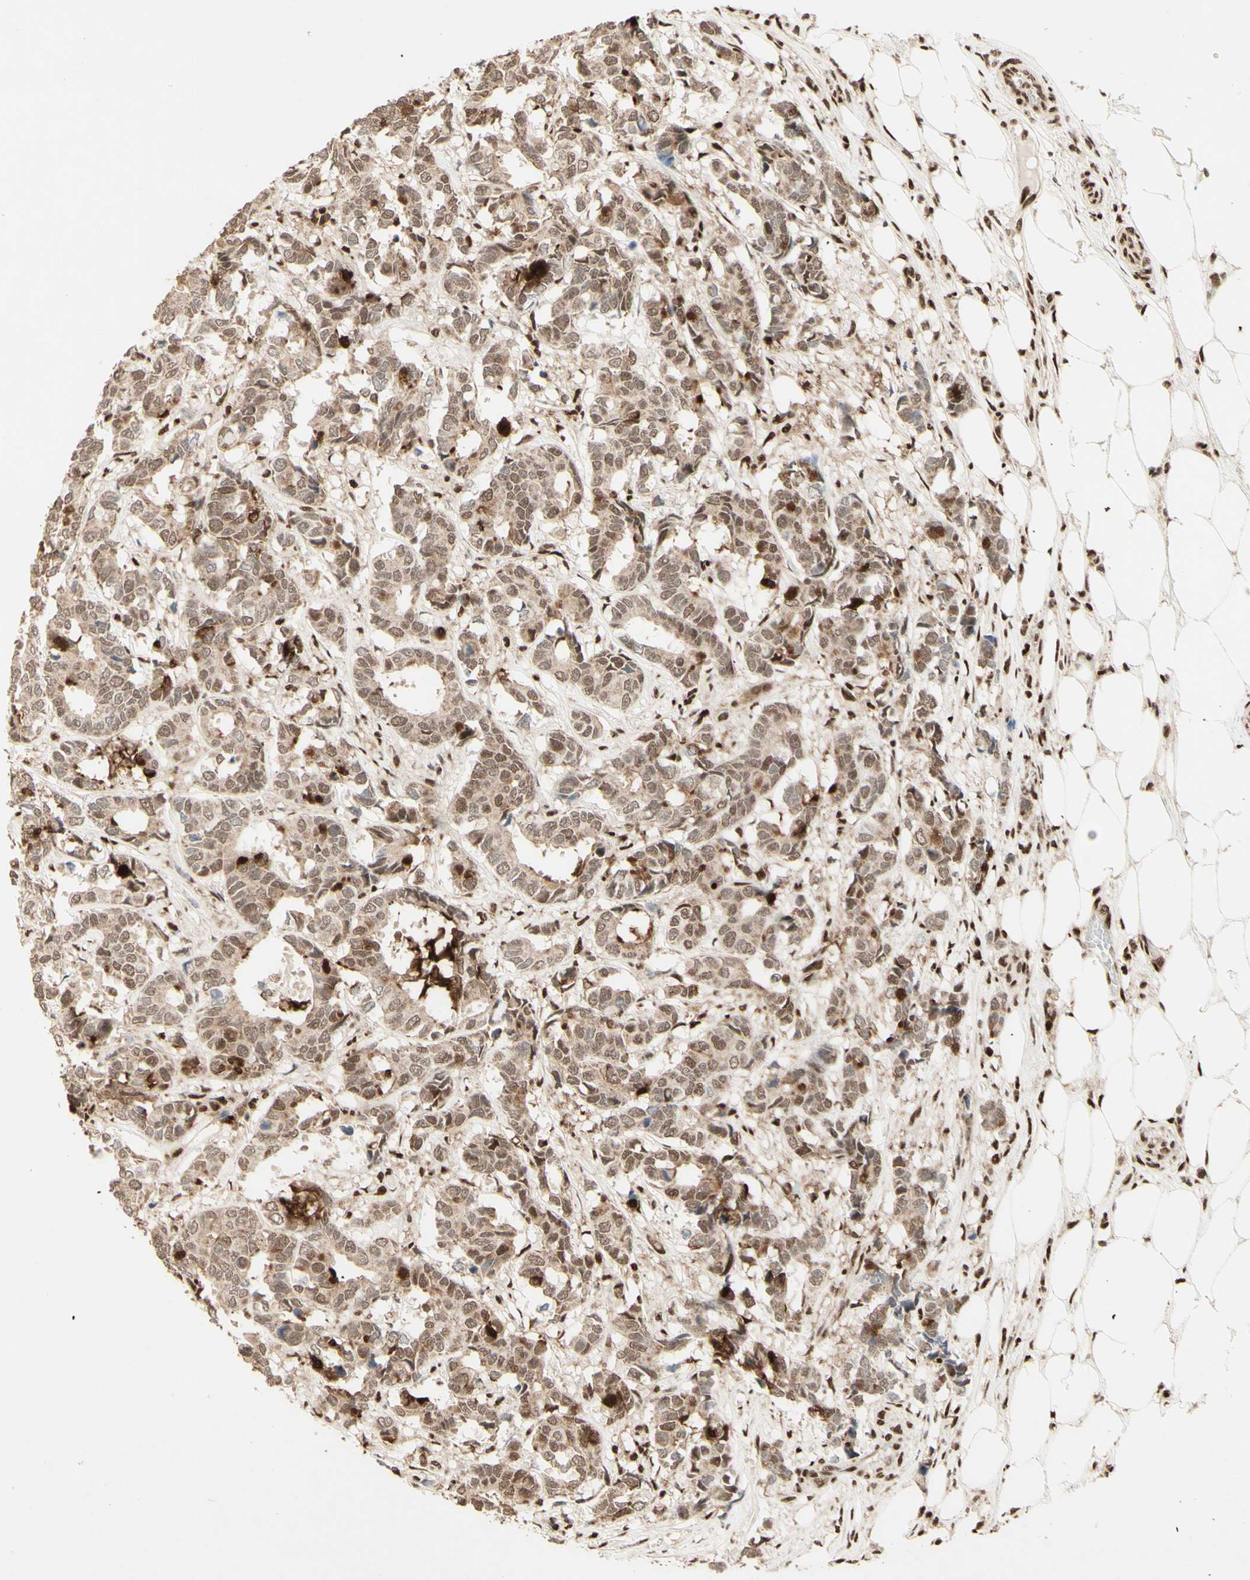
{"staining": {"intensity": "weak", "quantity": ">75%", "location": "cytoplasmic/membranous,nuclear"}, "tissue": "breast cancer", "cell_type": "Tumor cells", "image_type": "cancer", "snomed": [{"axis": "morphology", "description": "Duct carcinoma"}, {"axis": "topography", "description": "Breast"}], "caption": "Tumor cells demonstrate low levels of weak cytoplasmic/membranous and nuclear positivity in about >75% of cells in human invasive ductal carcinoma (breast). Nuclei are stained in blue.", "gene": "NR3C1", "patient": {"sex": "female", "age": 87}}